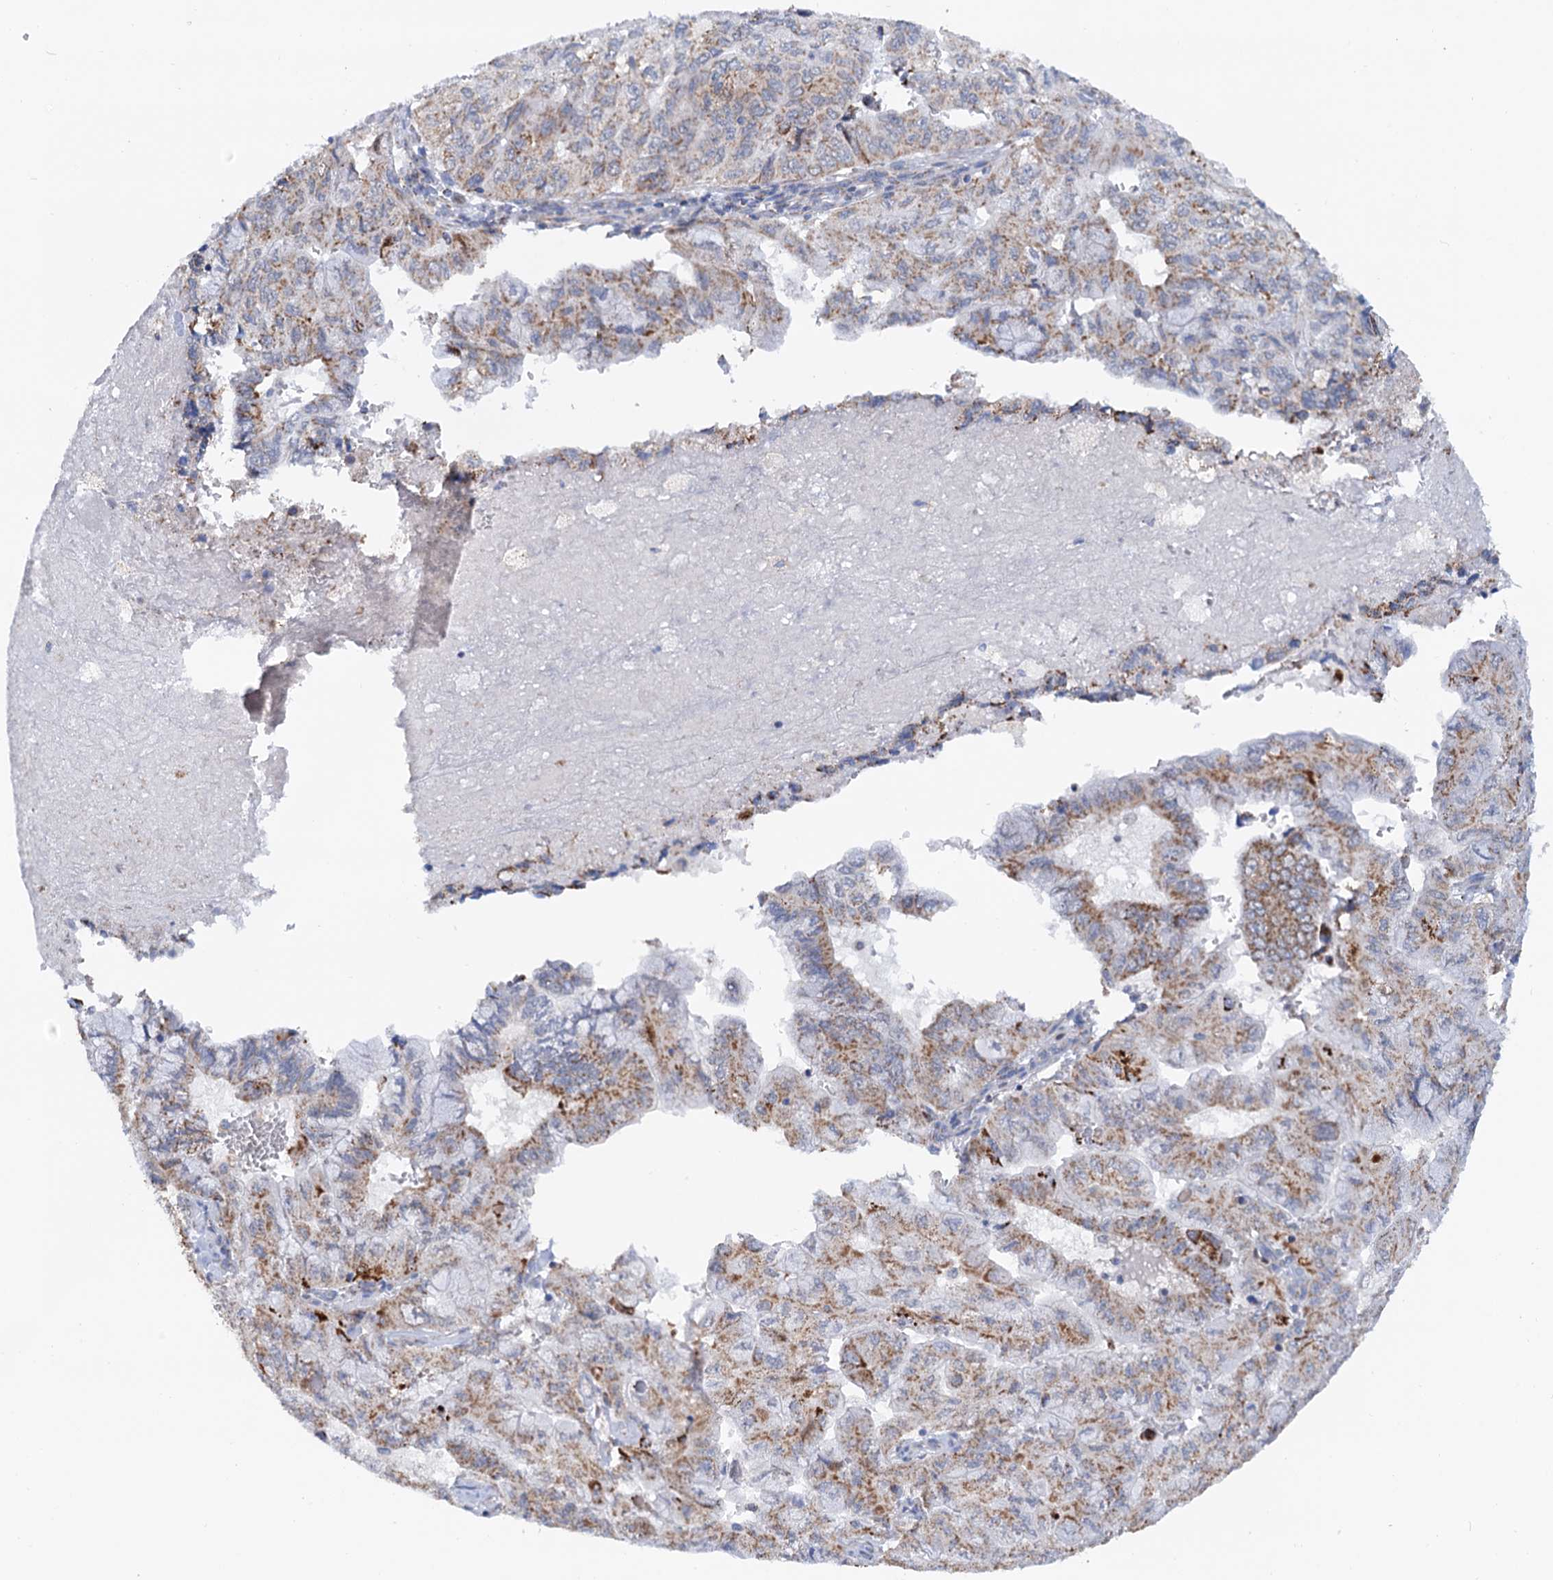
{"staining": {"intensity": "moderate", "quantity": ">75%", "location": "cytoplasmic/membranous"}, "tissue": "pancreatic cancer", "cell_type": "Tumor cells", "image_type": "cancer", "snomed": [{"axis": "morphology", "description": "Adenocarcinoma, NOS"}, {"axis": "topography", "description": "Pancreas"}], "caption": "Pancreatic cancer (adenocarcinoma) was stained to show a protein in brown. There is medium levels of moderate cytoplasmic/membranous expression in about >75% of tumor cells.", "gene": "C2CD3", "patient": {"sex": "male", "age": 51}}